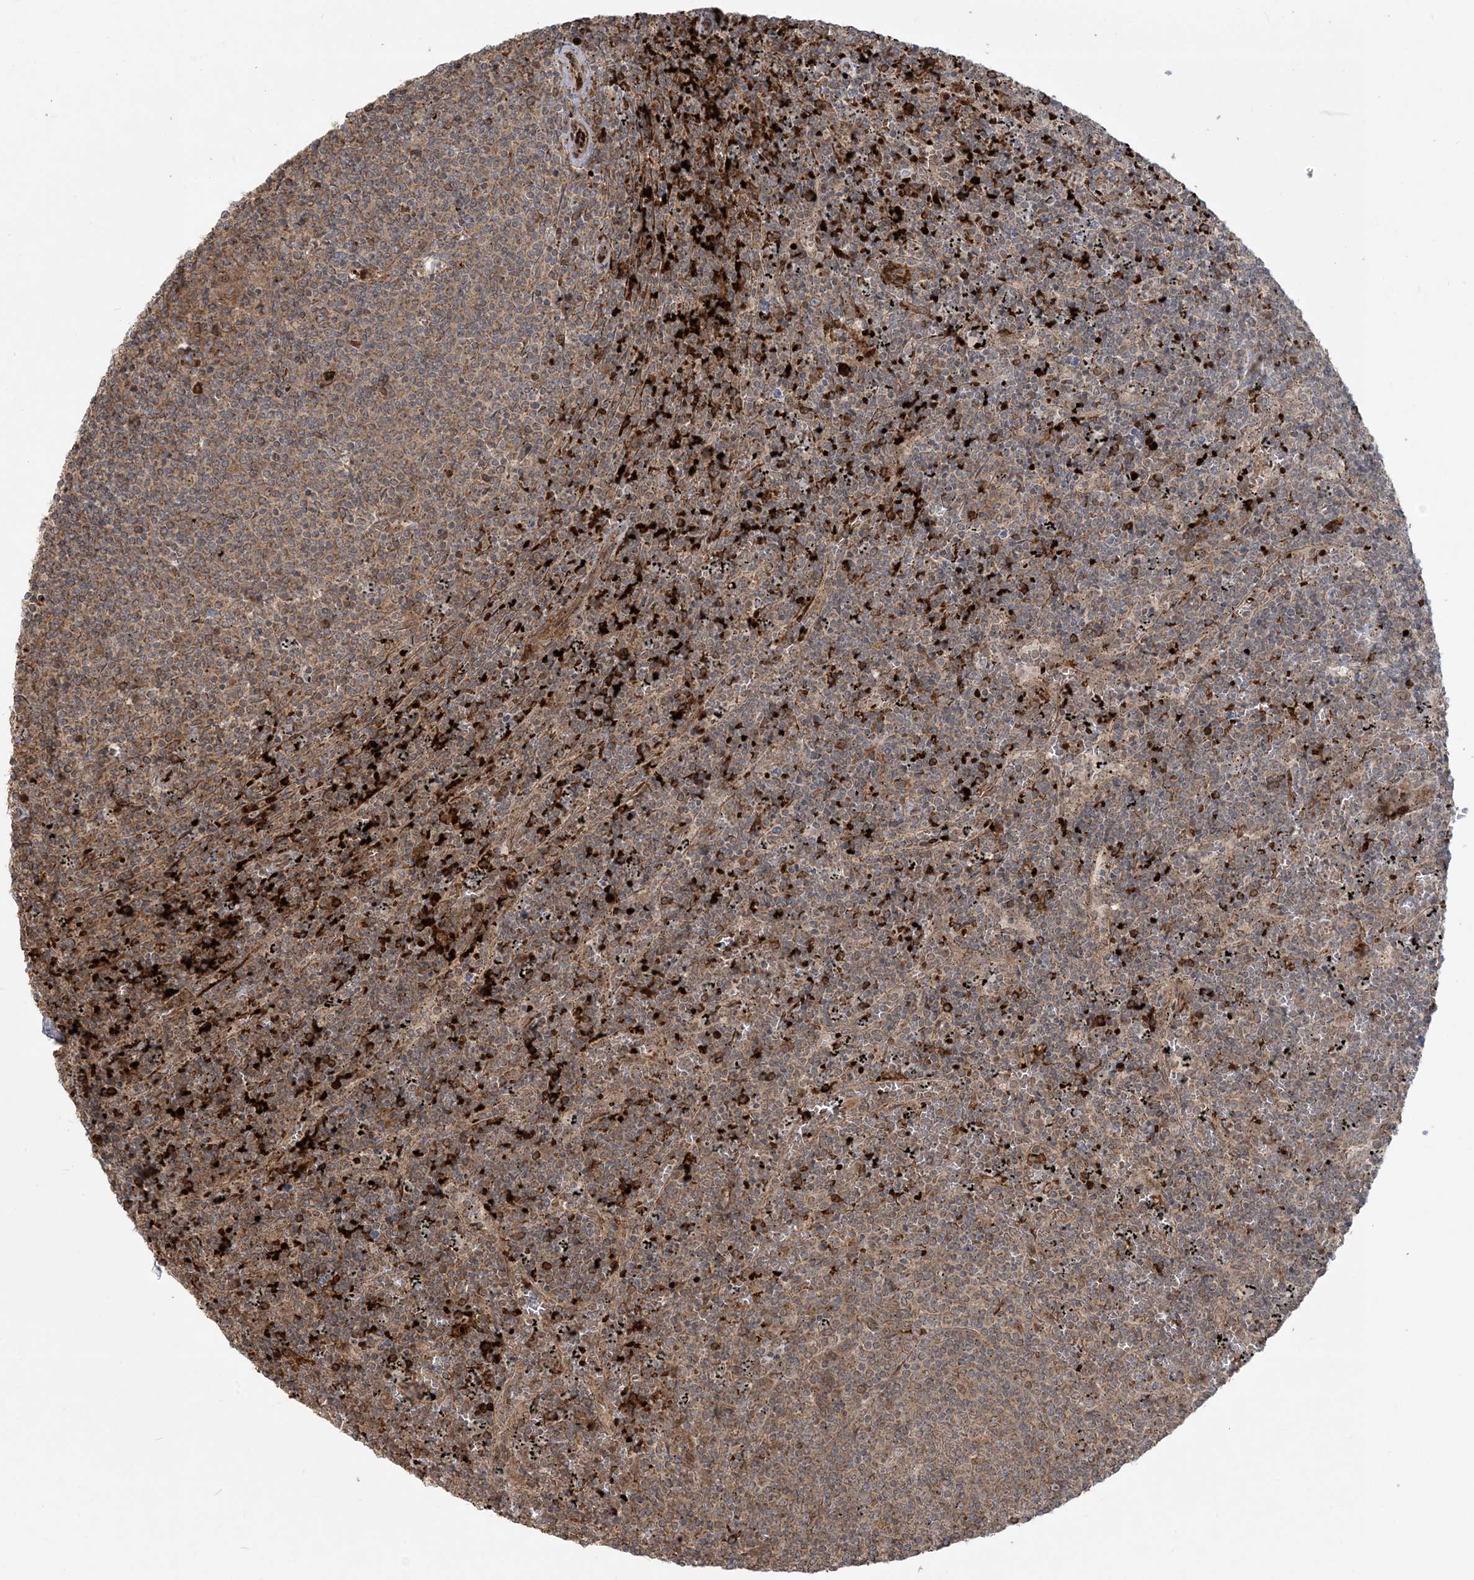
{"staining": {"intensity": "weak", "quantity": "25%-75%", "location": "cytoplasmic/membranous"}, "tissue": "lymphoma", "cell_type": "Tumor cells", "image_type": "cancer", "snomed": [{"axis": "morphology", "description": "Malignant lymphoma, non-Hodgkin's type, Low grade"}, {"axis": "topography", "description": "Spleen"}], "caption": "The immunohistochemical stain labels weak cytoplasmic/membranous expression in tumor cells of malignant lymphoma, non-Hodgkin's type (low-grade) tissue.", "gene": "ABCF3", "patient": {"sex": "female", "age": 50}}